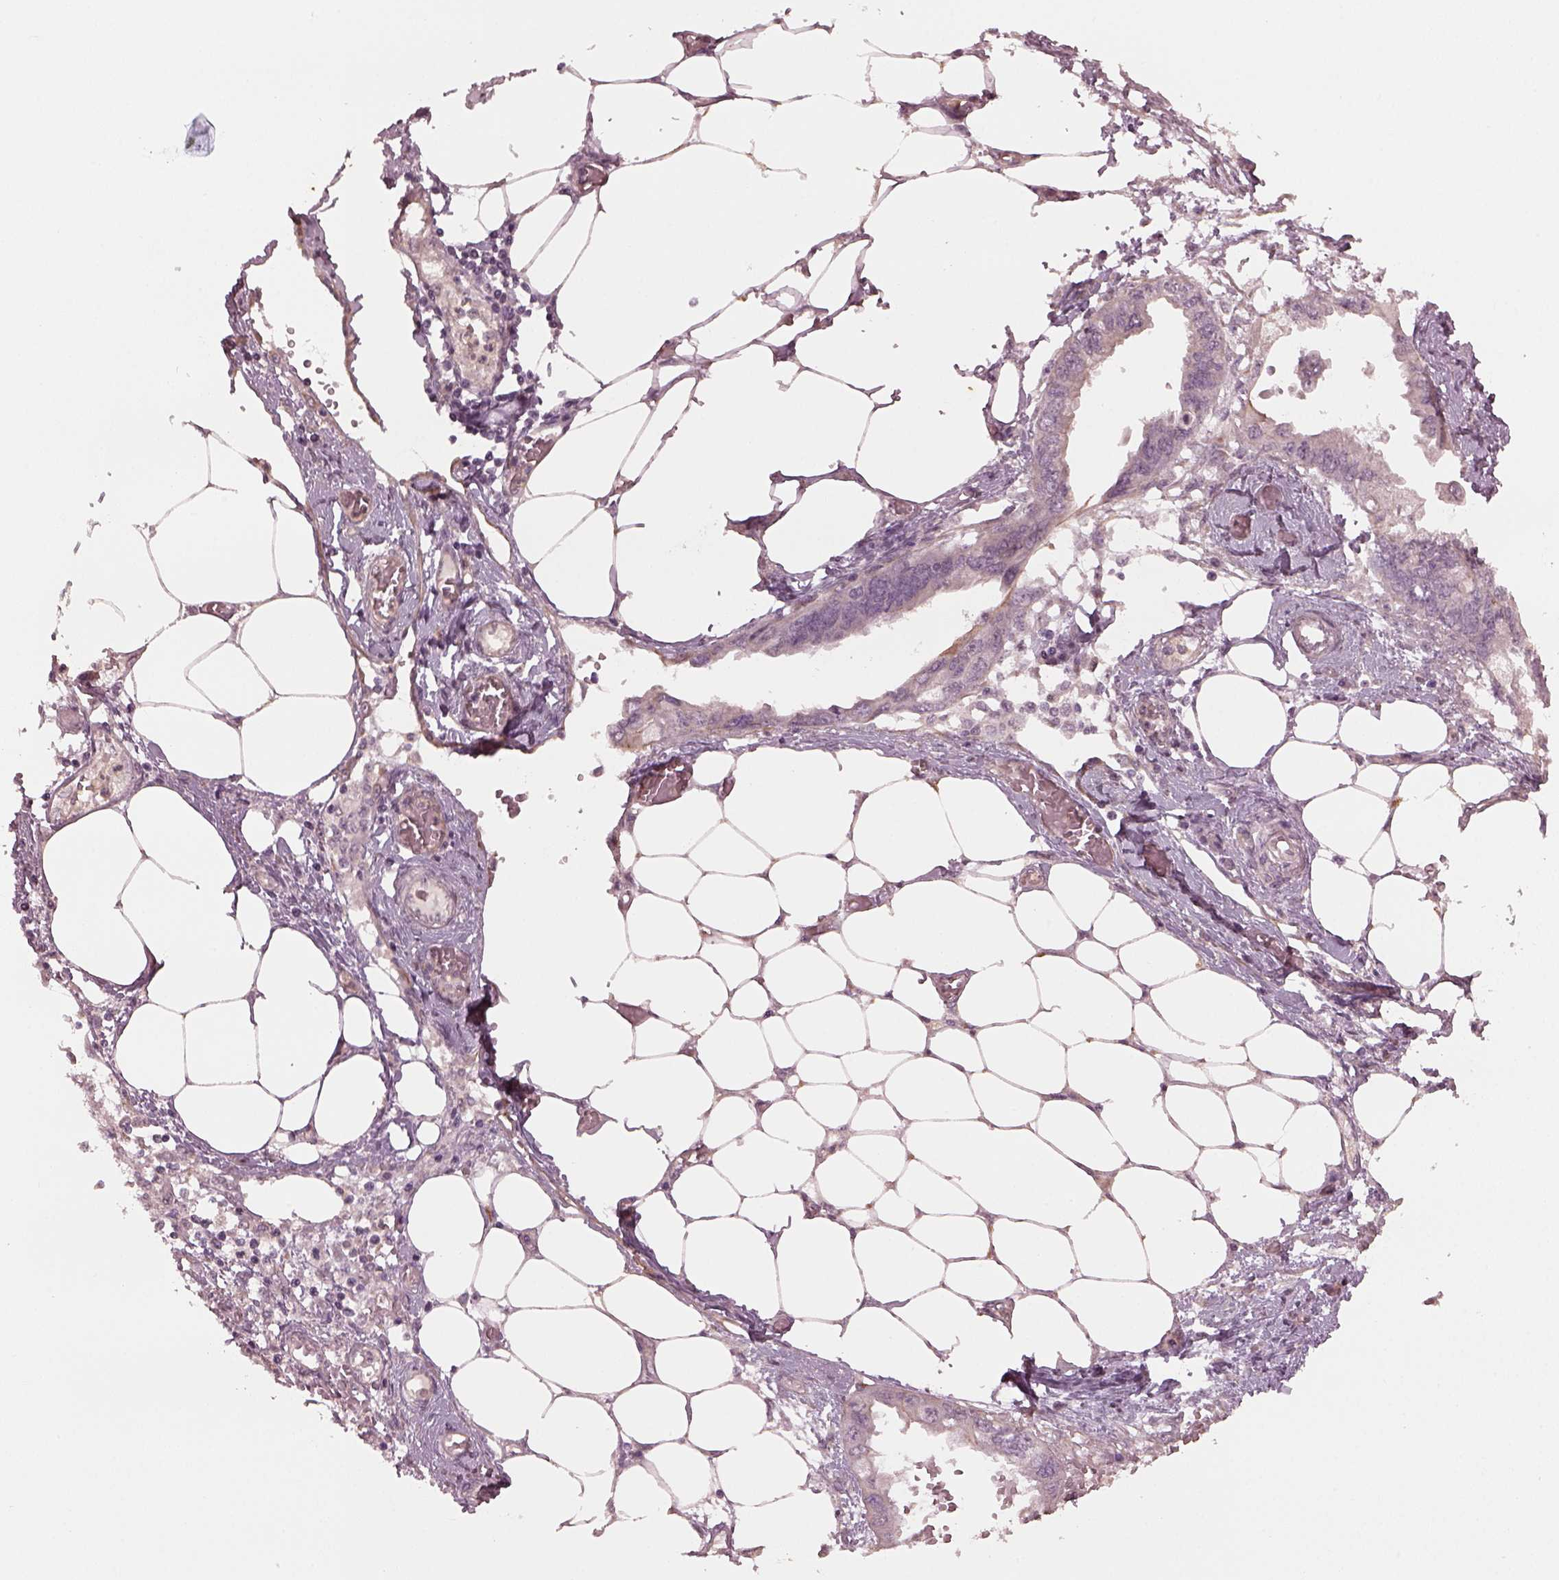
{"staining": {"intensity": "negative", "quantity": "none", "location": "none"}, "tissue": "endometrial cancer", "cell_type": "Tumor cells", "image_type": "cancer", "snomed": [{"axis": "morphology", "description": "Adenocarcinoma, NOS"}, {"axis": "morphology", "description": "Adenocarcinoma, metastatic, NOS"}, {"axis": "topography", "description": "Adipose tissue"}, {"axis": "topography", "description": "Endometrium"}], "caption": "Photomicrograph shows no protein positivity in tumor cells of endometrial adenocarcinoma tissue.", "gene": "GNRH1", "patient": {"sex": "female", "age": 67}}